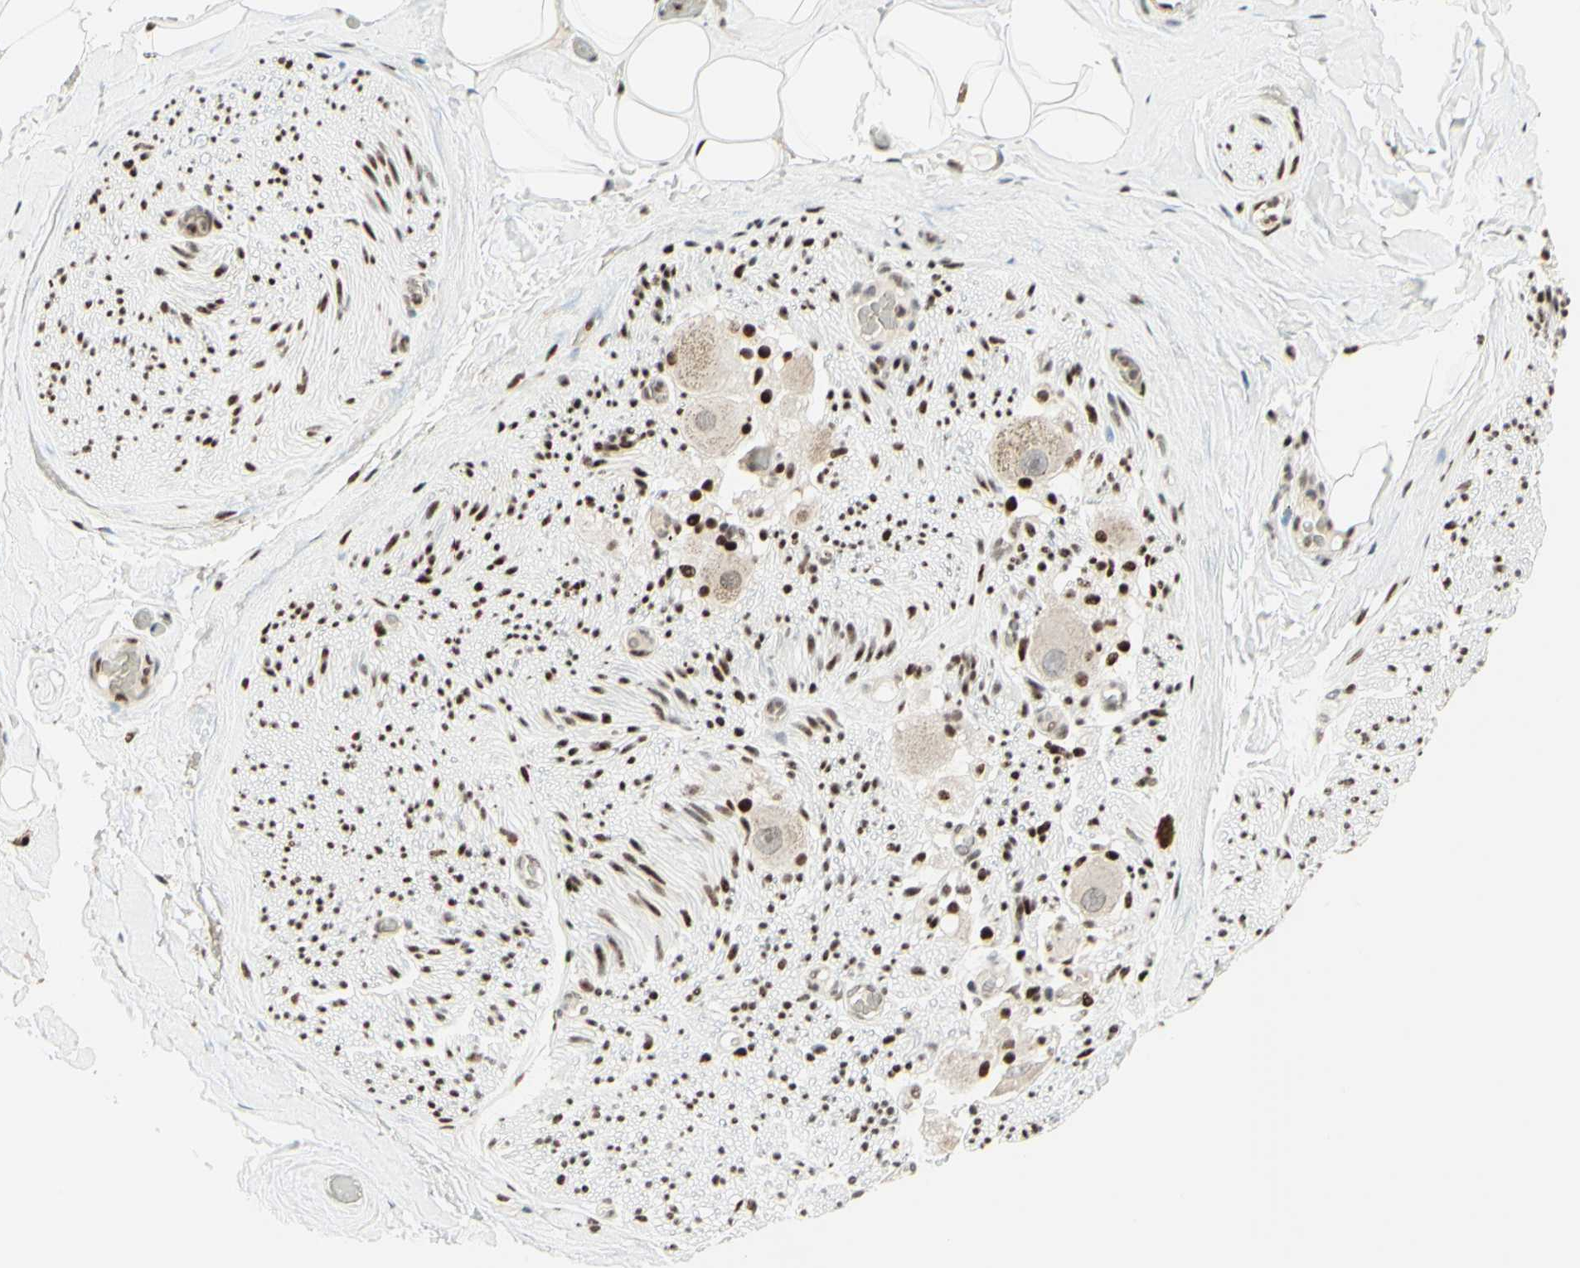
{"staining": {"intensity": "moderate", "quantity": "25%-75%", "location": "nuclear"}, "tissue": "adipose tissue", "cell_type": "Adipocytes", "image_type": "normal", "snomed": [{"axis": "morphology", "description": "Normal tissue, NOS"}, {"axis": "topography", "description": "Peripheral nerve tissue"}], "caption": "DAB (3,3'-diaminobenzidine) immunohistochemical staining of benign adipose tissue demonstrates moderate nuclear protein positivity in approximately 25%-75% of adipocytes. The staining was performed using DAB to visualize the protein expression in brown, while the nuclei were stained in blue with hematoxylin (Magnification: 20x).", "gene": "CDKL5", "patient": {"sex": "male", "age": 70}}